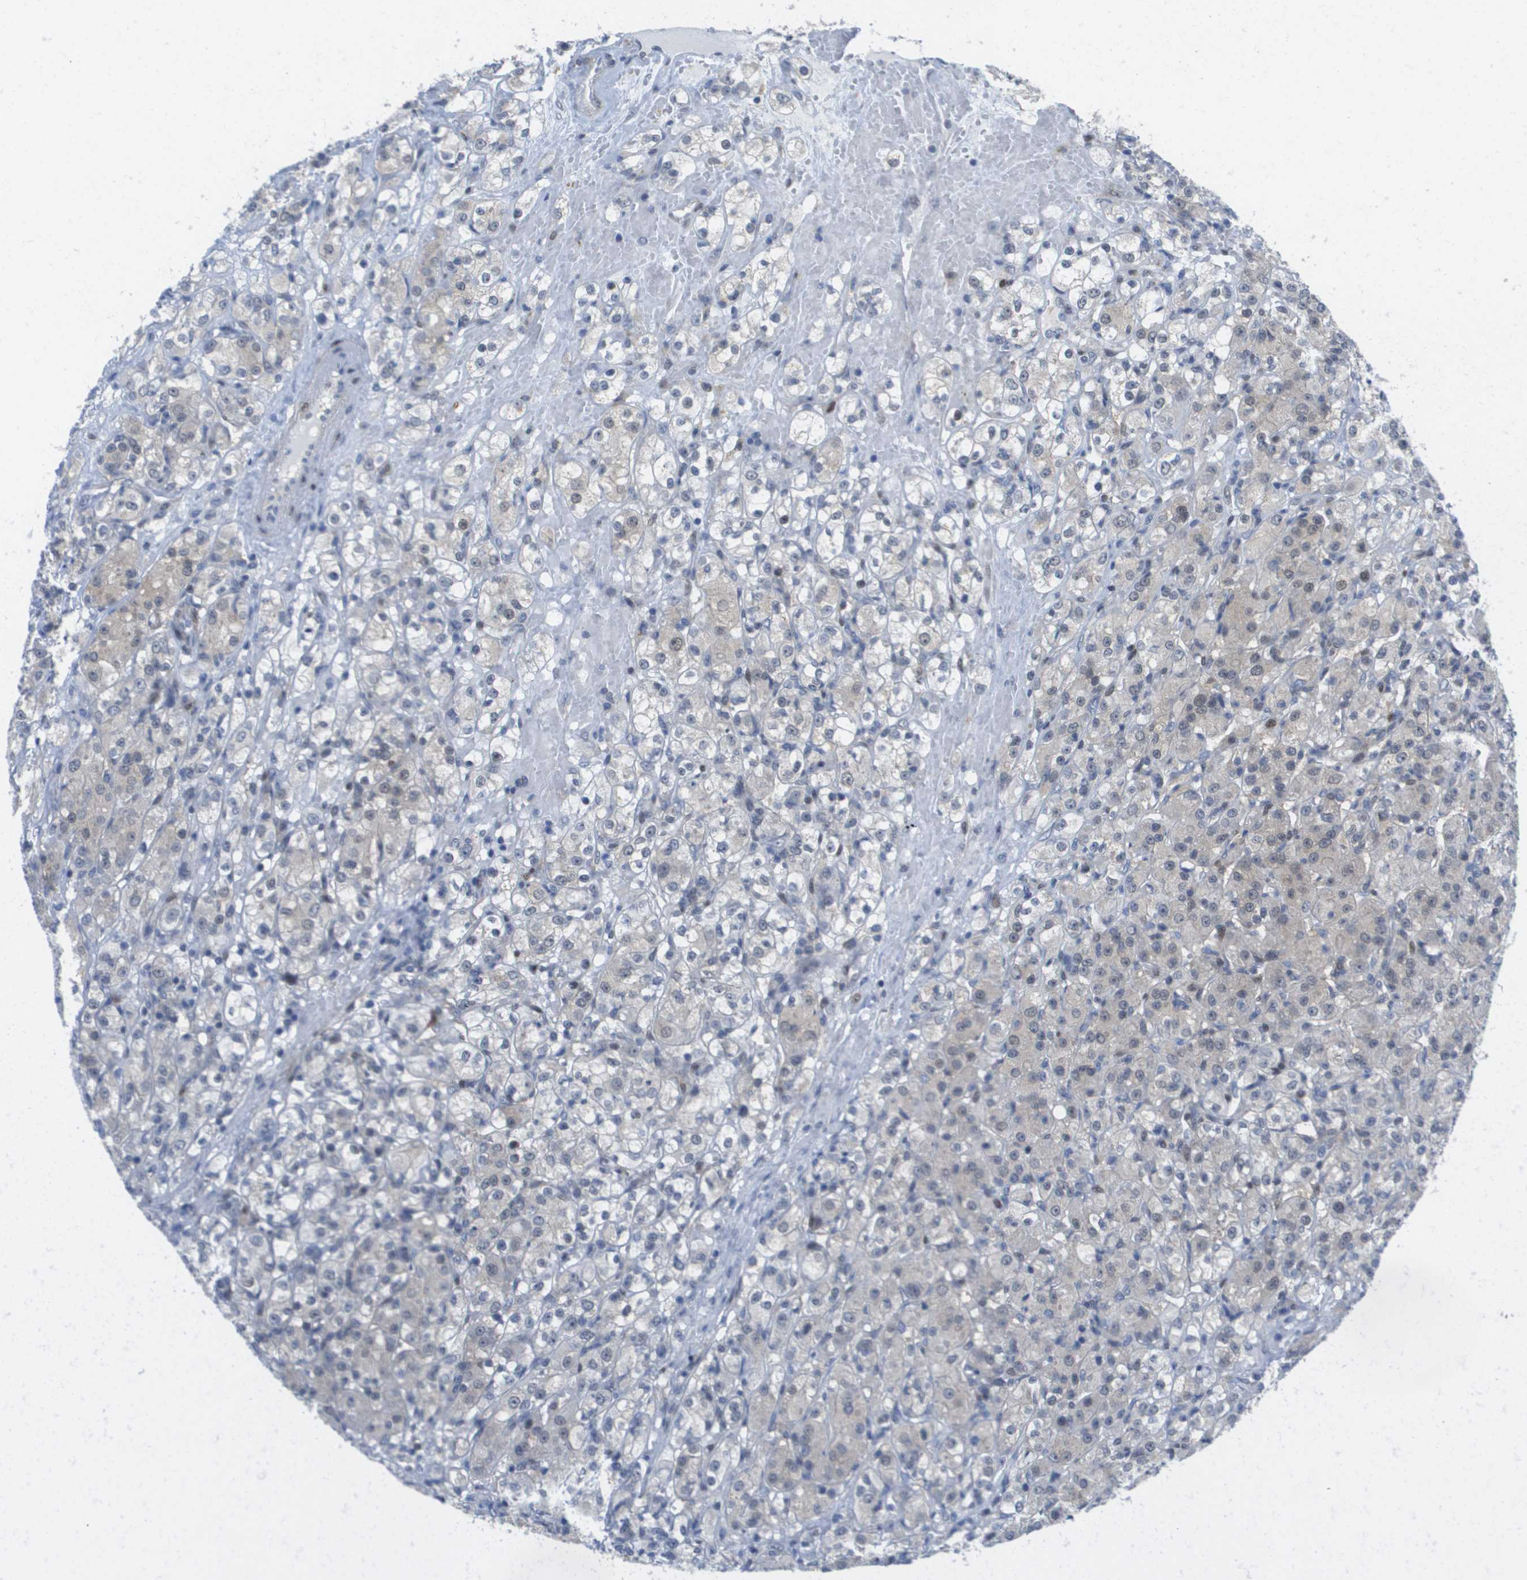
{"staining": {"intensity": "weak", "quantity": "<25%", "location": "nuclear"}, "tissue": "renal cancer", "cell_type": "Tumor cells", "image_type": "cancer", "snomed": [{"axis": "morphology", "description": "Normal tissue, NOS"}, {"axis": "morphology", "description": "Adenocarcinoma, NOS"}, {"axis": "topography", "description": "Kidney"}], "caption": "A high-resolution image shows immunohistochemistry (IHC) staining of renal adenocarcinoma, which reveals no significant expression in tumor cells.", "gene": "FKBP4", "patient": {"sex": "male", "age": 61}}